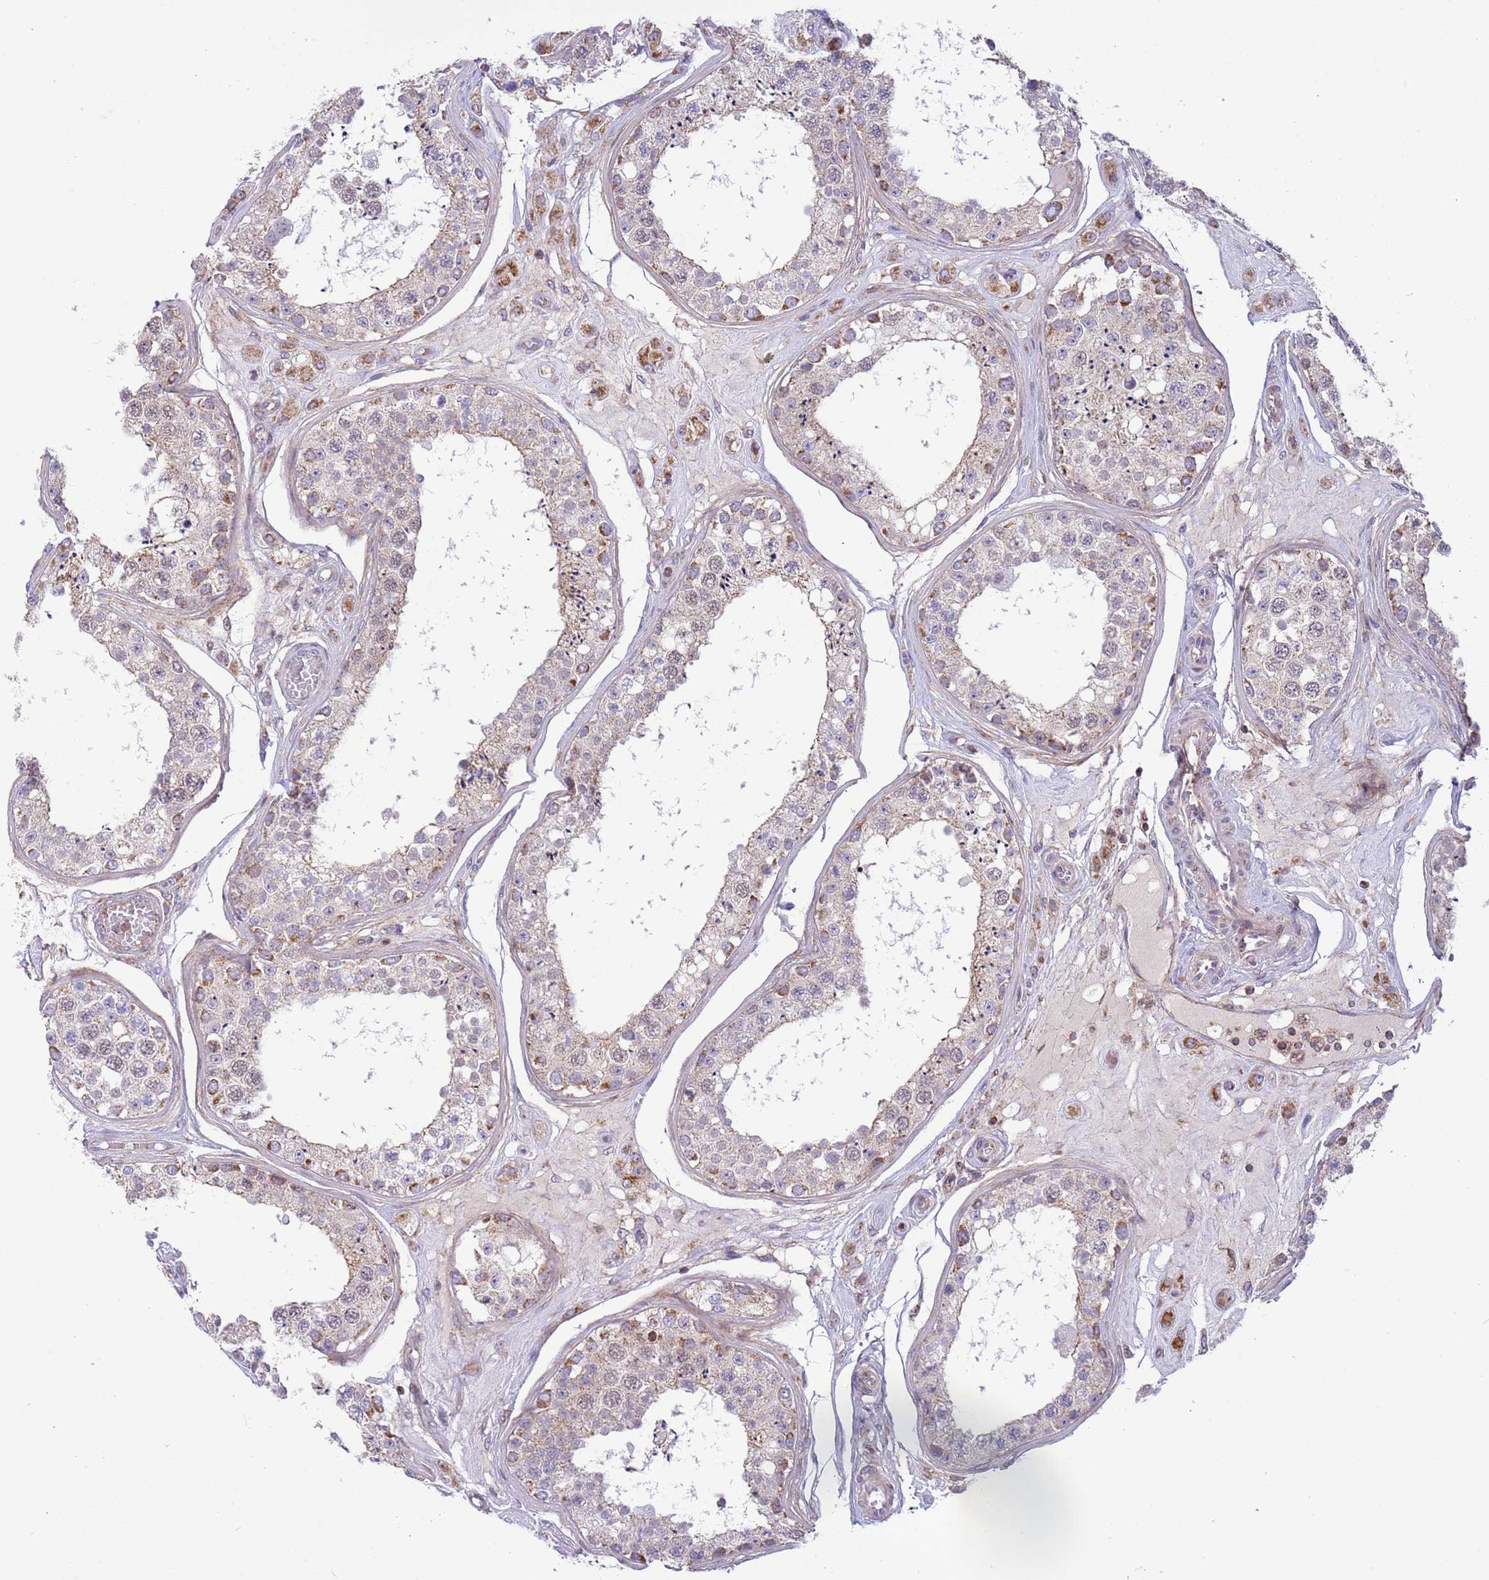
{"staining": {"intensity": "moderate", "quantity": "25%-75%", "location": "cytoplasmic/membranous"}, "tissue": "testis", "cell_type": "Cells in seminiferous ducts", "image_type": "normal", "snomed": [{"axis": "morphology", "description": "Normal tissue, NOS"}, {"axis": "topography", "description": "Testis"}], "caption": "Protein positivity by immunohistochemistry (IHC) demonstrates moderate cytoplasmic/membranous staining in approximately 25%-75% of cells in seminiferous ducts in benign testis.", "gene": "IRS4", "patient": {"sex": "male", "age": 25}}